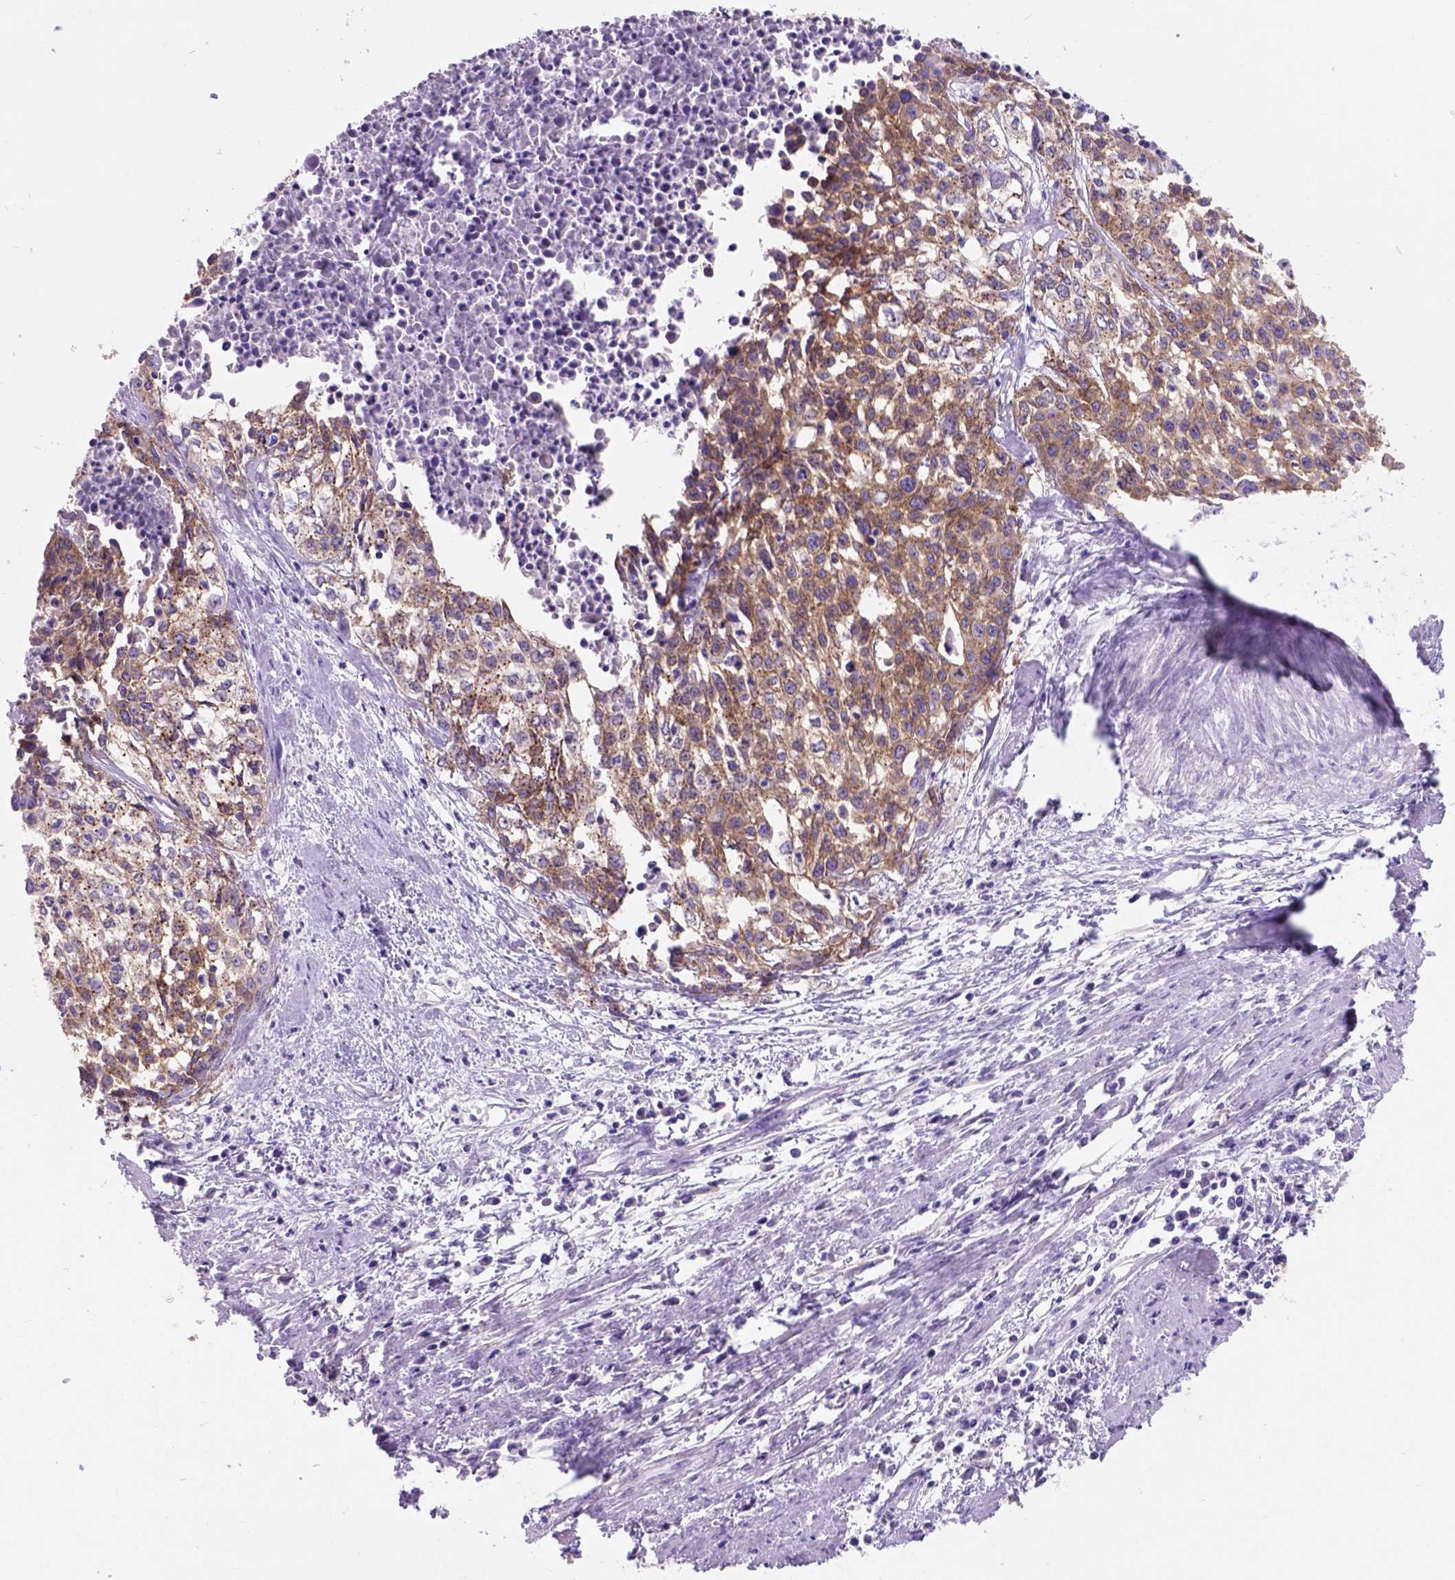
{"staining": {"intensity": "moderate", "quantity": ">75%", "location": "cytoplasmic/membranous"}, "tissue": "cervical cancer", "cell_type": "Tumor cells", "image_type": "cancer", "snomed": [{"axis": "morphology", "description": "Squamous cell carcinoma, NOS"}, {"axis": "topography", "description": "Cervix"}], "caption": "Cervical squamous cell carcinoma was stained to show a protein in brown. There is medium levels of moderate cytoplasmic/membranous positivity in about >75% of tumor cells.", "gene": "EGFR", "patient": {"sex": "female", "age": 39}}